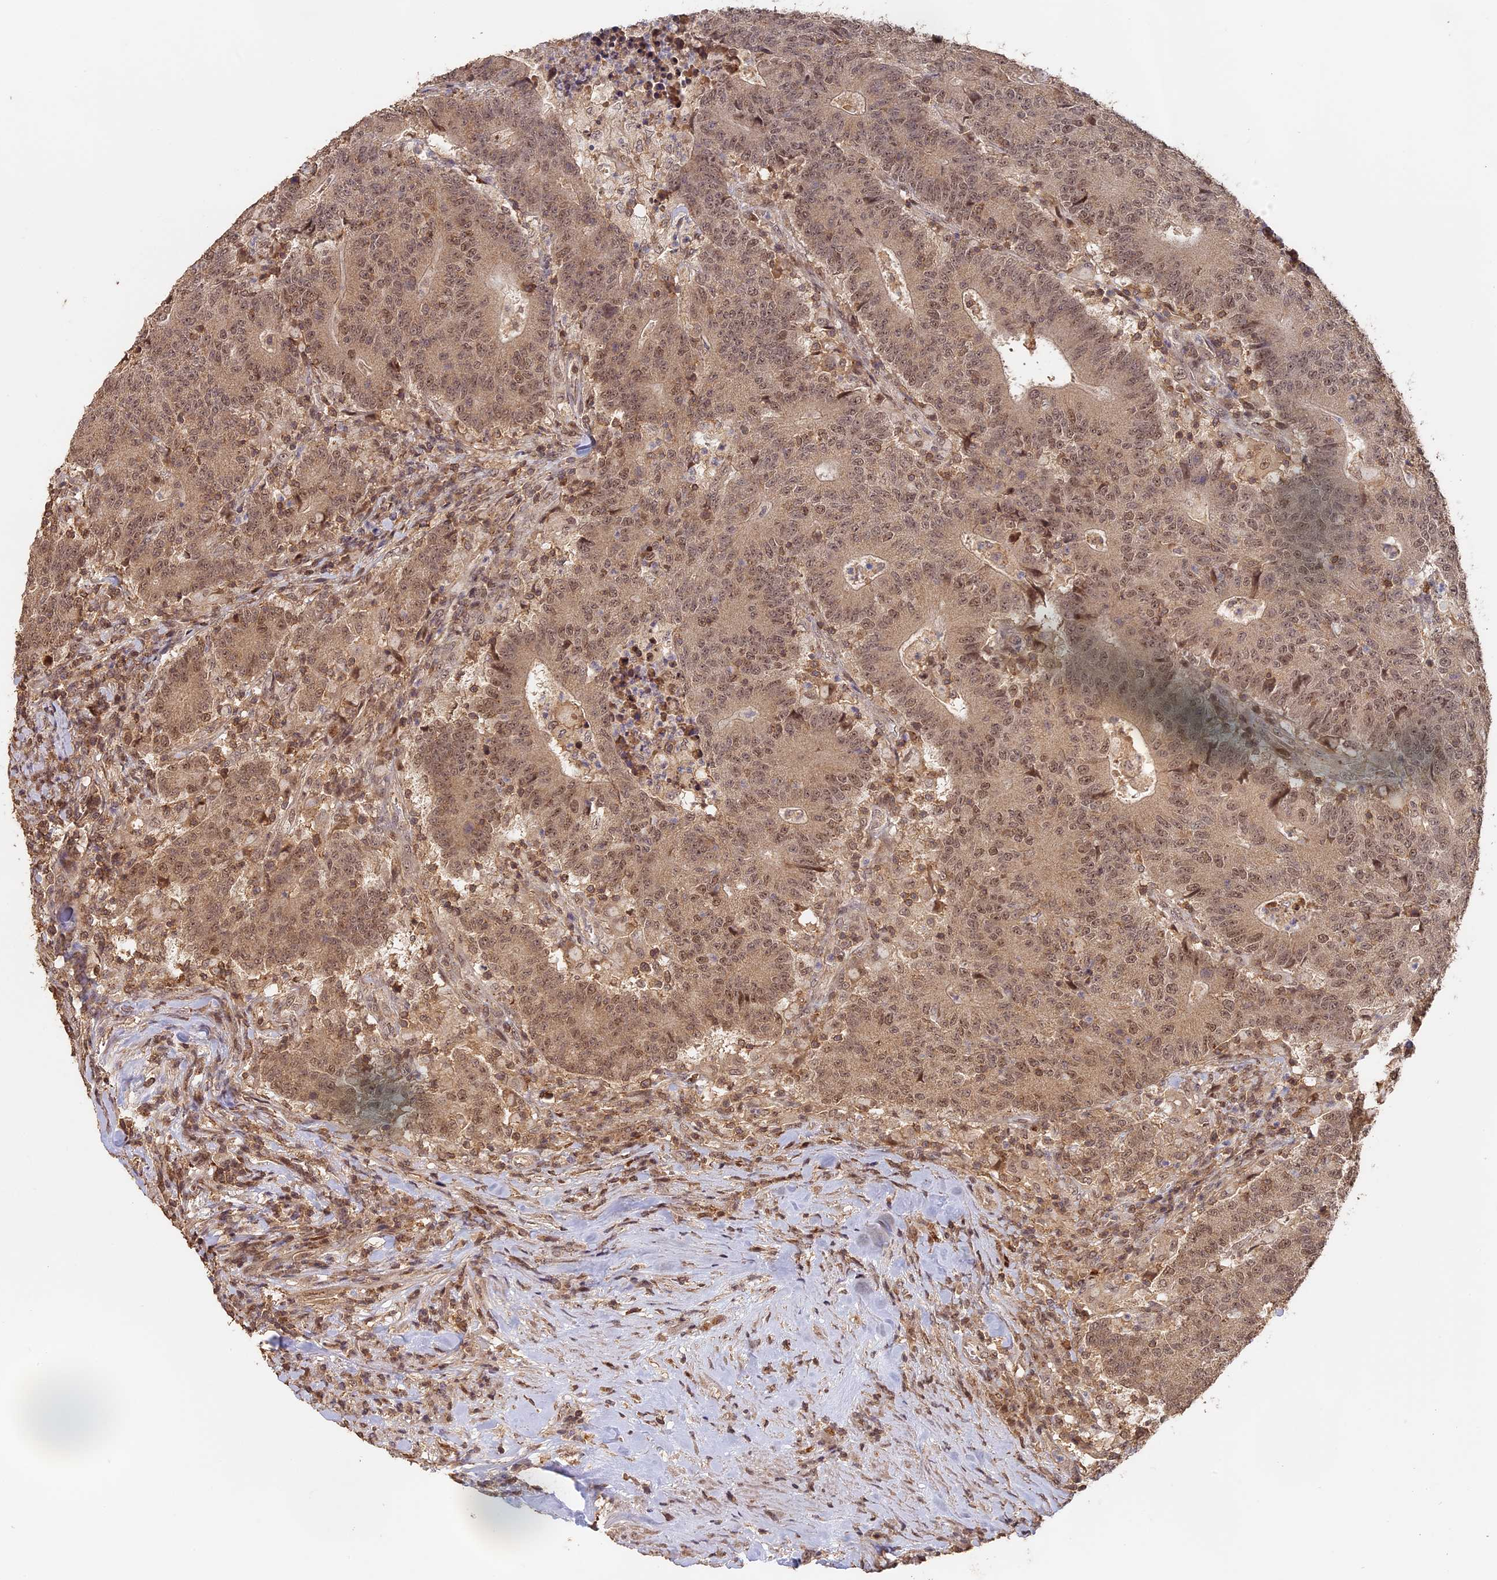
{"staining": {"intensity": "moderate", "quantity": ">75%", "location": "cytoplasmic/membranous,nuclear"}, "tissue": "colorectal cancer", "cell_type": "Tumor cells", "image_type": "cancer", "snomed": [{"axis": "morphology", "description": "Adenocarcinoma, NOS"}, {"axis": "topography", "description": "Colon"}], "caption": "DAB (3,3'-diaminobenzidine) immunohistochemical staining of colorectal cancer displays moderate cytoplasmic/membranous and nuclear protein staining in approximately >75% of tumor cells.", "gene": "MYBL2", "patient": {"sex": "female", "age": 75}}